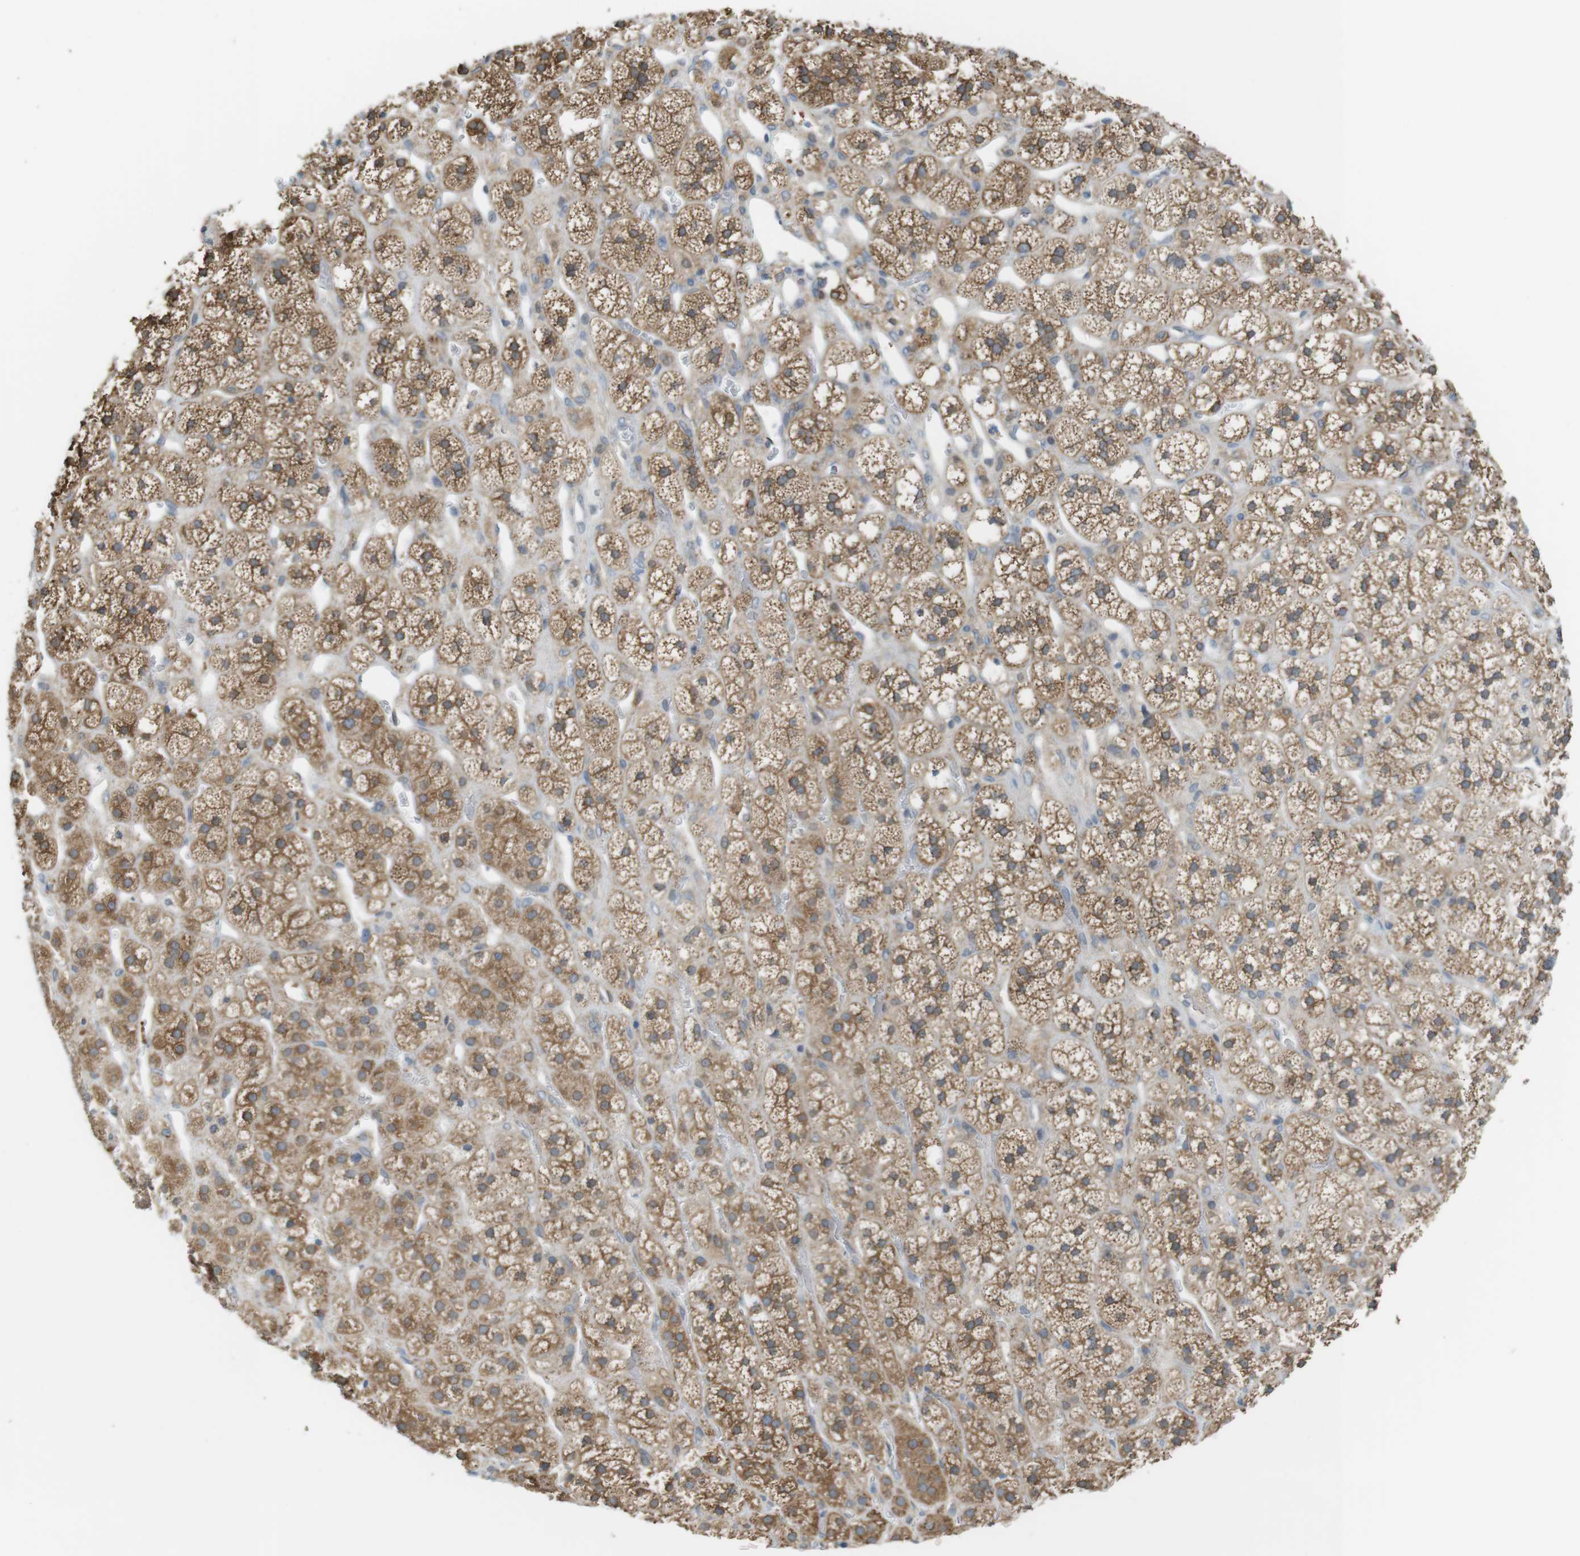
{"staining": {"intensity": "moderate", "quantity": ">75%", "location": "cytoplasmic/membranous"}, "tissue": "adrenal gland", "cell_type": "Glandular cells", "image_type": "normal", "snomed": [{"axis": "morphology", "description": "Normal tissue, NOS"}, {"axis": "topography", "description": "Adrenal gland"}], "caption": "Glandular cells reveal medium levels of moderate cytoplasmic/membranous expression in approximately >75% of cells in unremarkable adrenal gland. Immunohistochemistry stains the protein of interest in brown and the nuclei are stained blue.", "gene": "PEPD", "patient": {"sex": "male", "age": 56}}